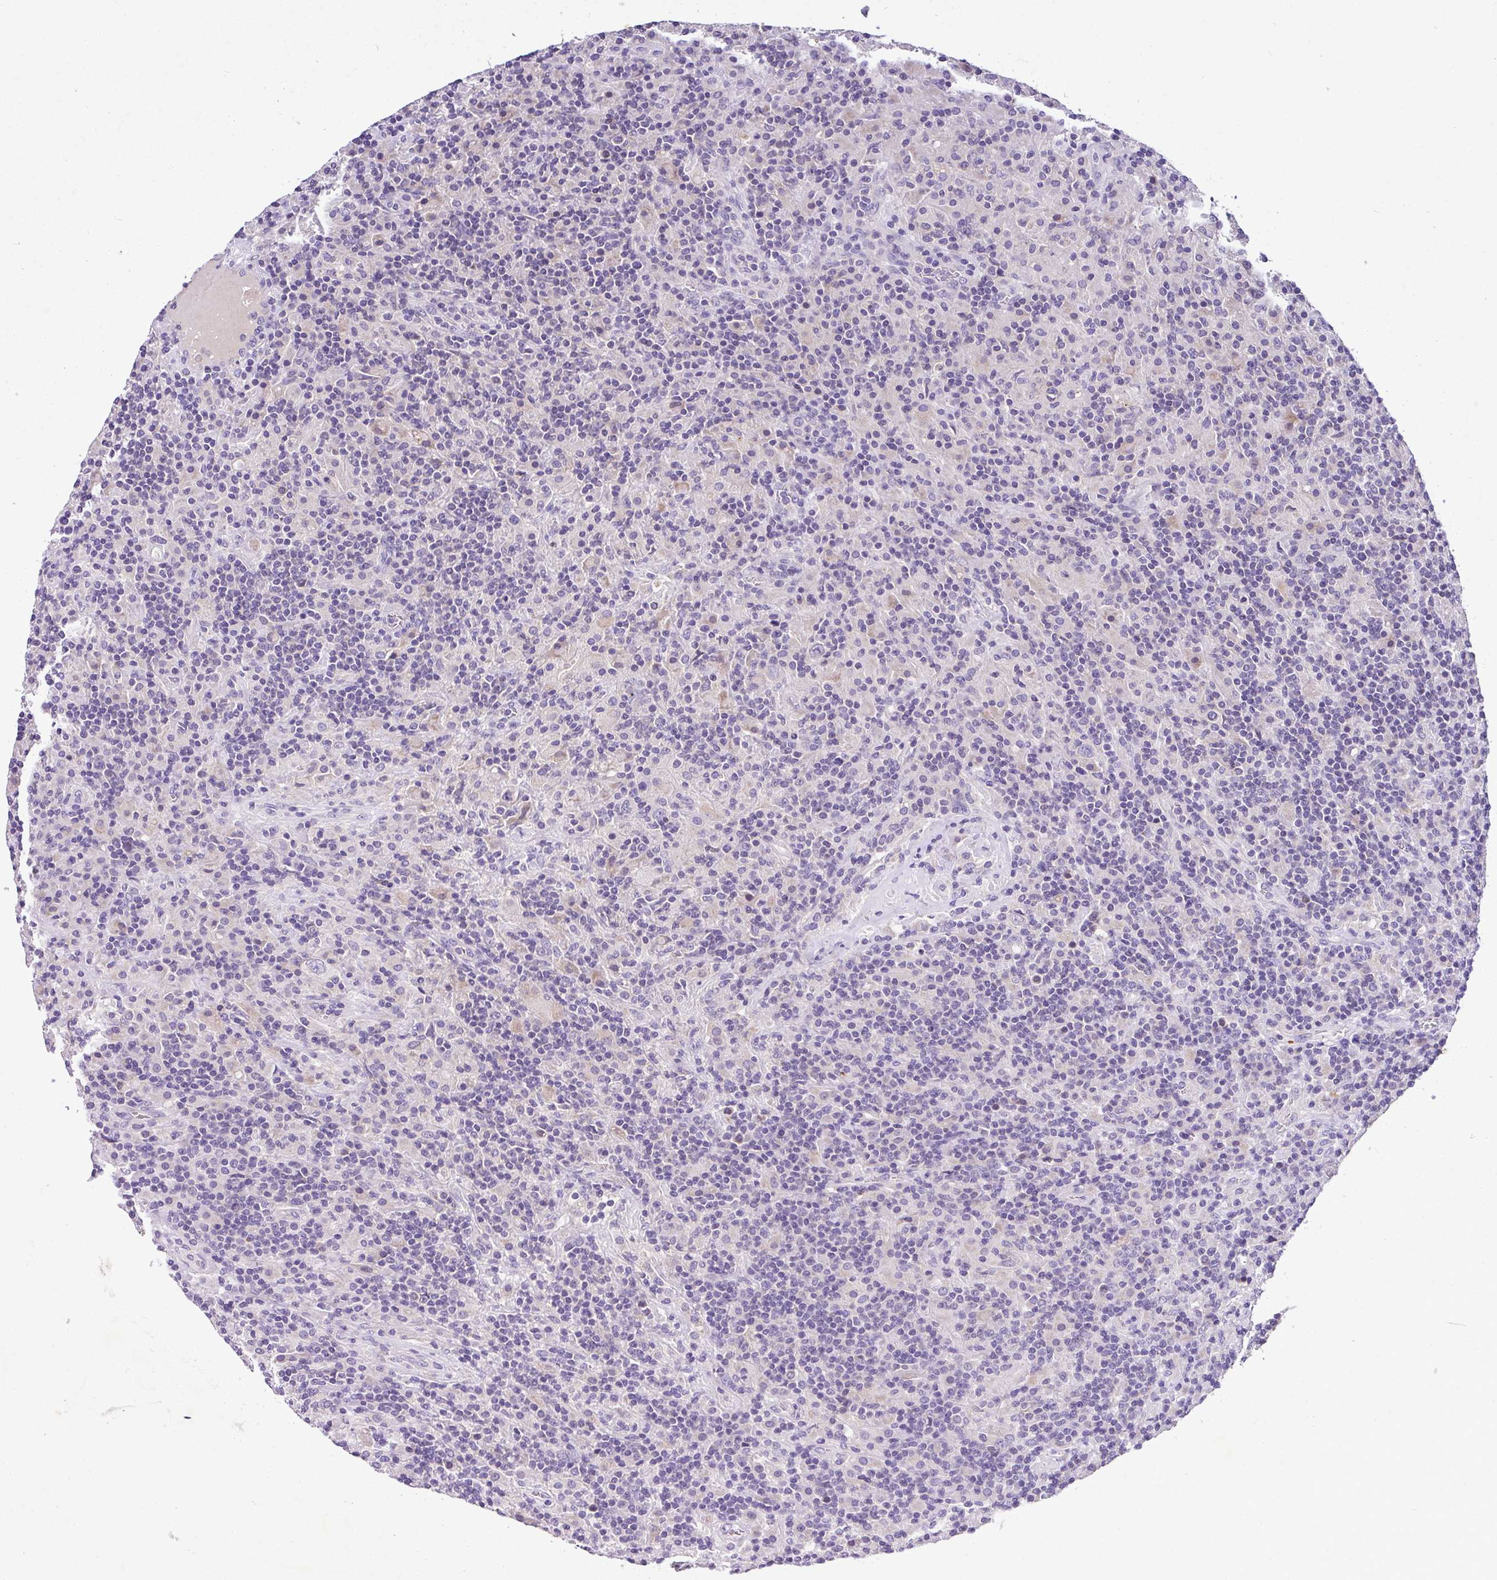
{"staining": {"intensity": "negative", "quantity": "none", "location": "none"}, "tissue": "lymphoma", "cell_type": "Tumor cells", "image_type": "cancer", "snomed": [{"axis": "morphology", "description": "Hodgkin's disease, NOS"}, {"axis": "topography", "description": "Lymph node"}], "caption": "This is a image of IHC staining of lymphoma, which shows no staining in tumor cells.", "gene": "ANXA2R", "patient": {"sex": "male", "age": 70}}